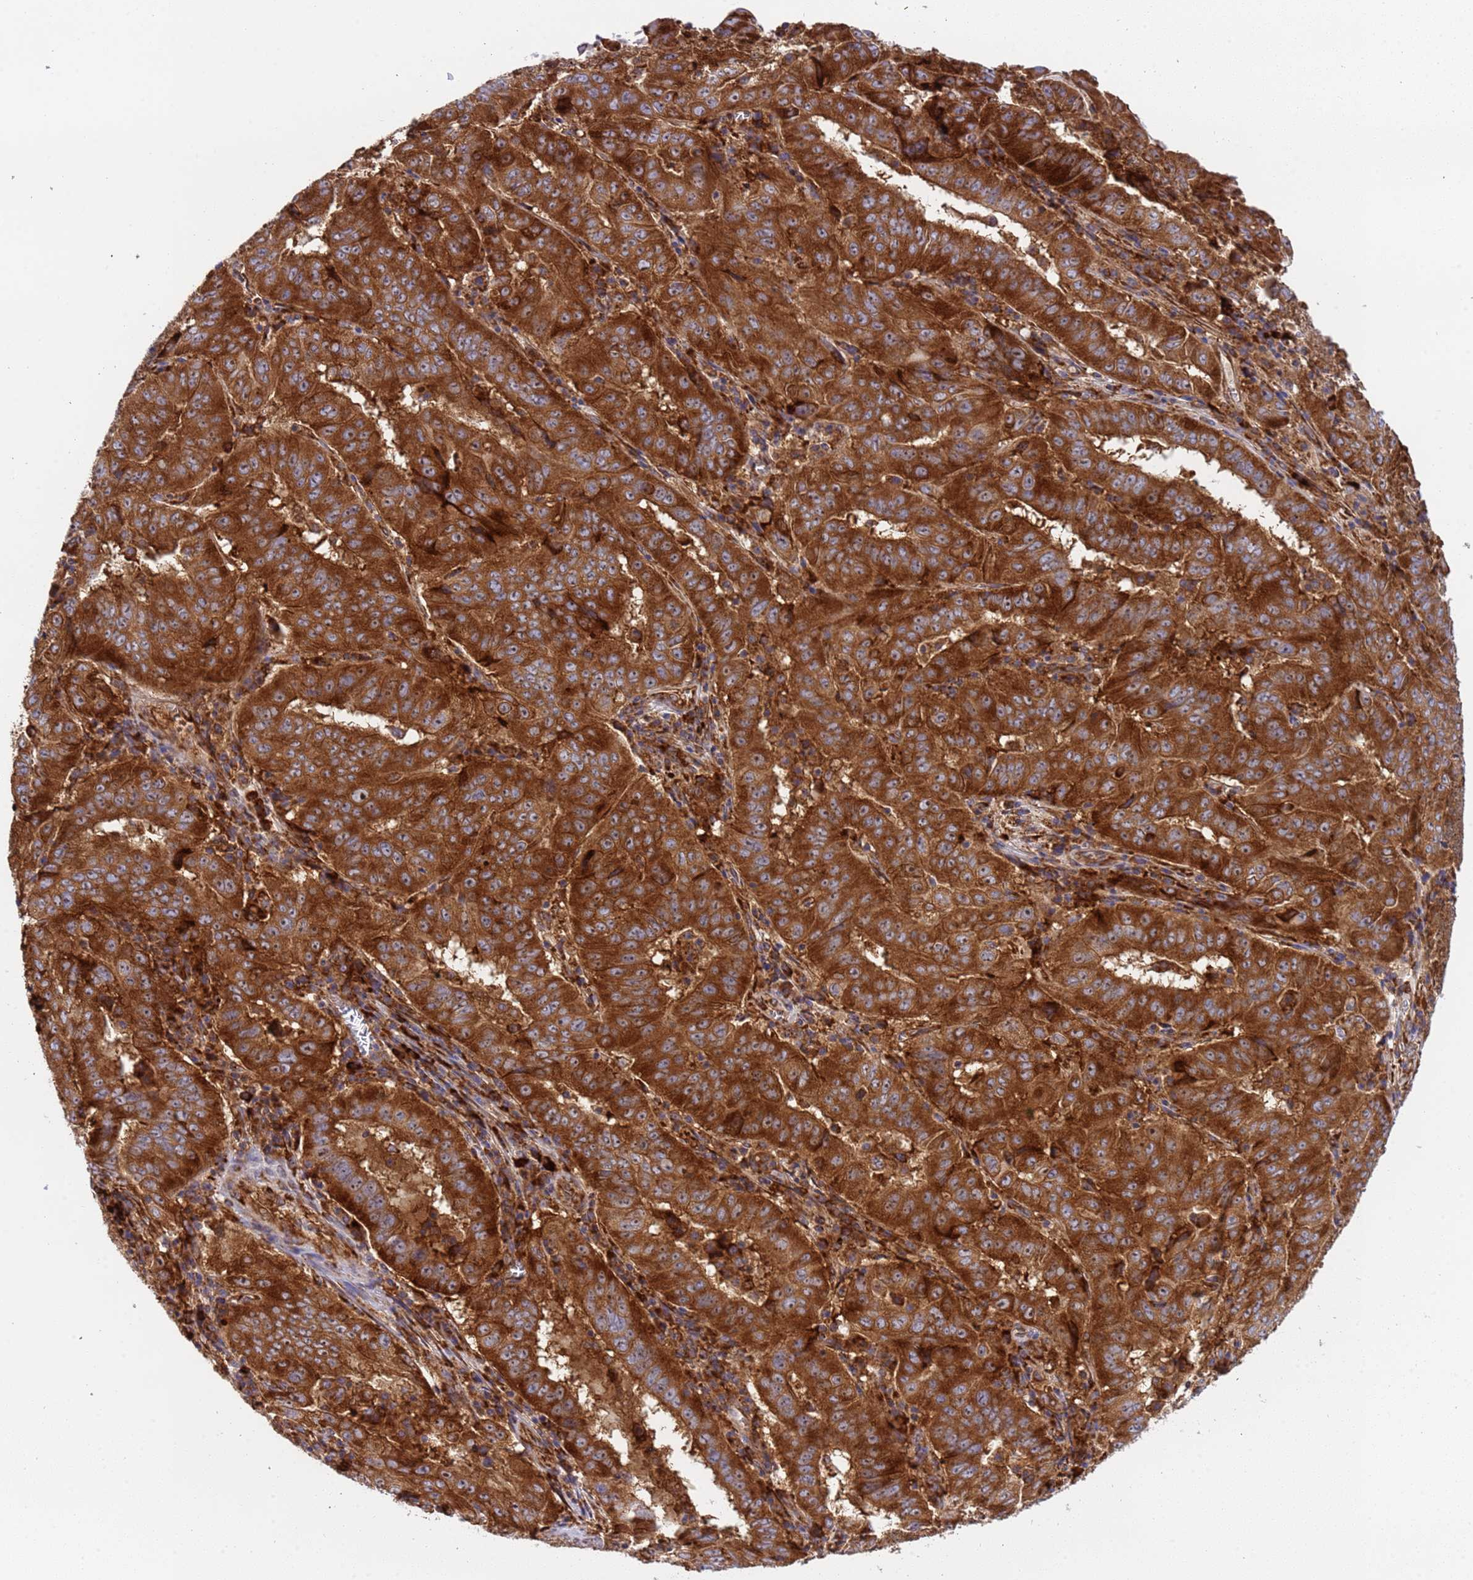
{"staining": {"intensity": "strong", "quantity": ">75%", "location": "cytoplasmic/membranous,nuclear"}, "tissue": "pancreatic cancer", "cell_type": "Tumor cells", "image_type": "cancer", "snomed": [{"axis": "morphology", "description": "Adenocarcinoma, NOS"}, {"axis": "topography", "description": "Pancreas"}], "caption": "This is a photomicrograph of immunohistochemistry (IHC) staining of pancreatic cancer, which shows strong expression in the cytoplasmic/membranous and nuclear of tumor cells.", "gene": "RPL36", "patient": {"sex": "male", "age": 63}}